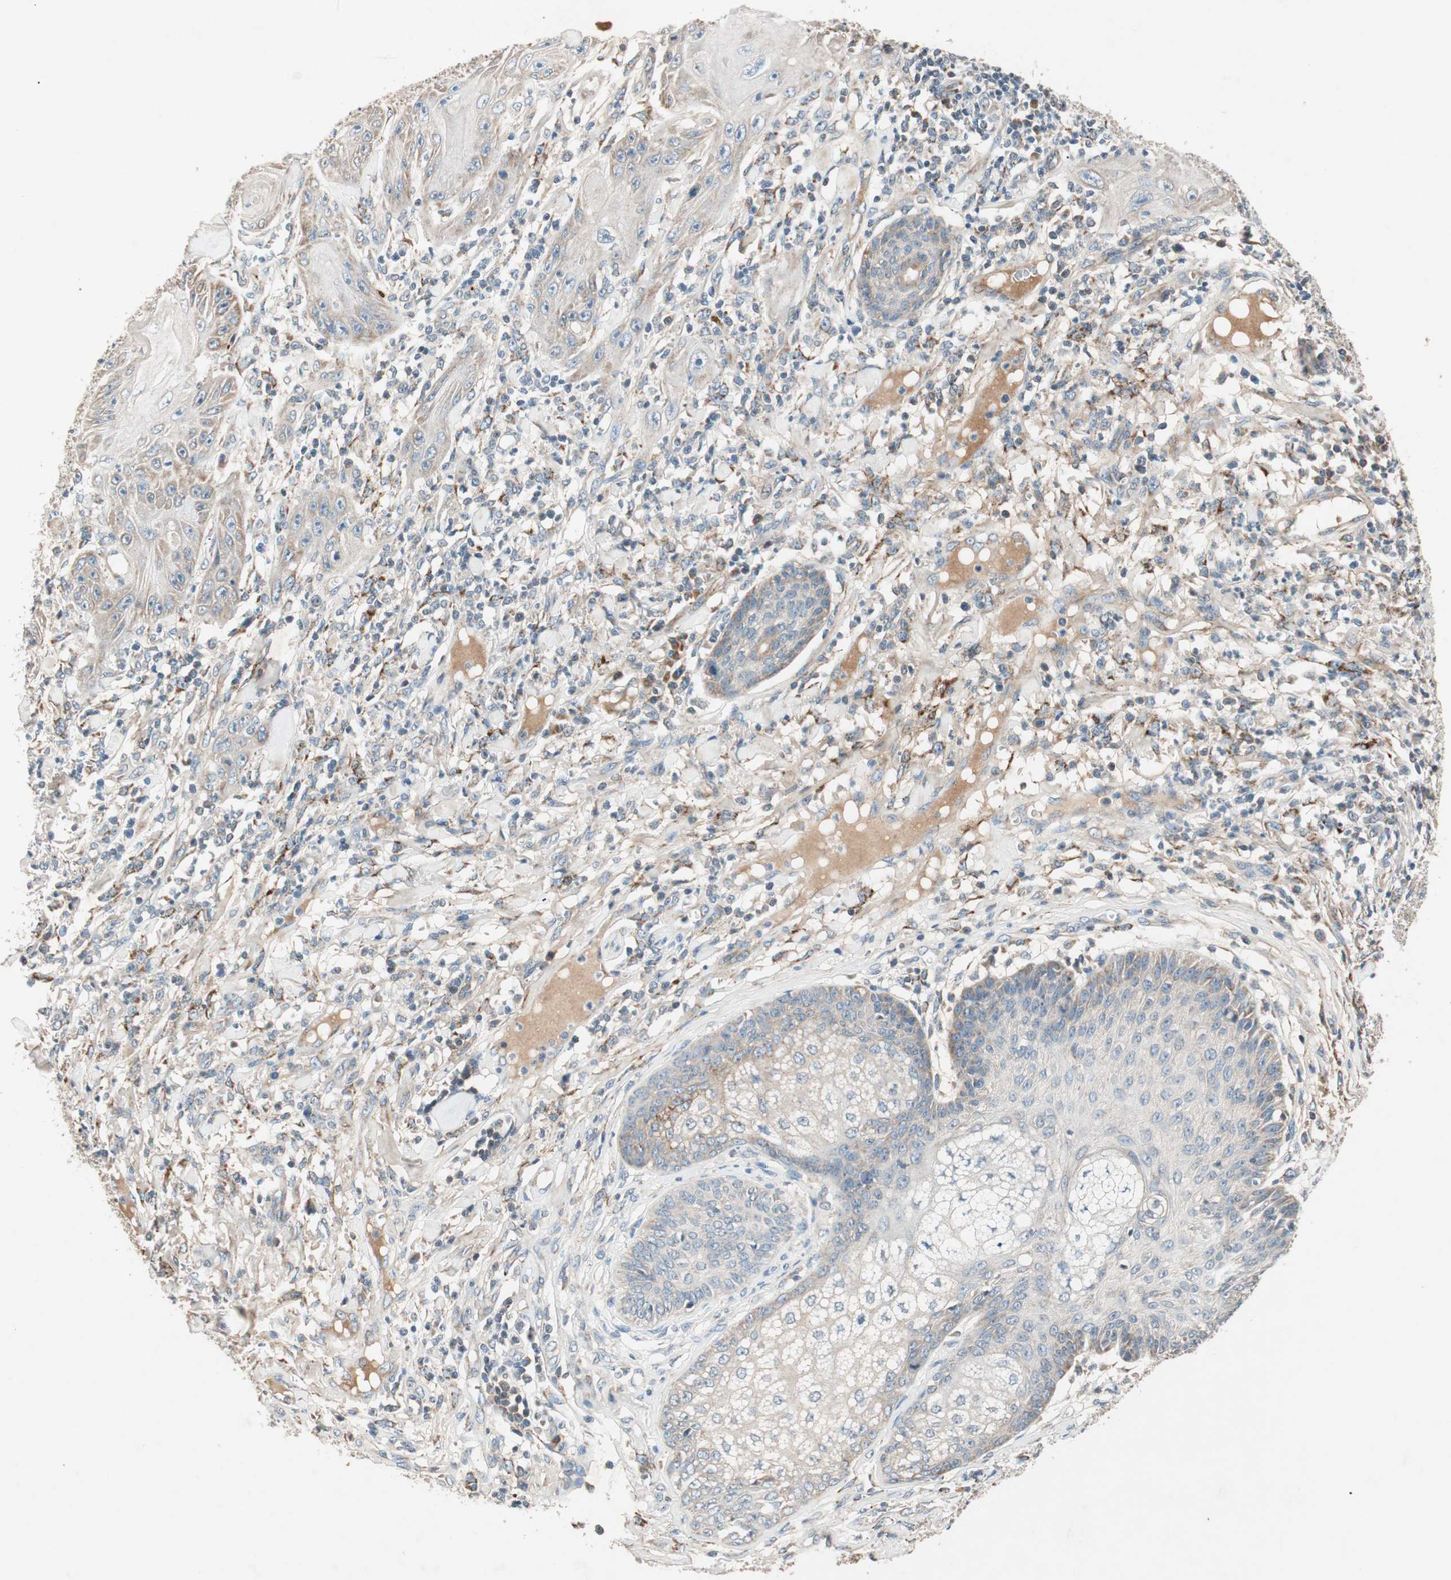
{"staining": {"intensity": "weak", "quantity": ">75%", "location": "cytoplasmic/membranous"}, "tissue": "skin cancer", "cell_type": "Tumor cells", "image_type": "cancer", "snomed": [{"axis": "morphology", "description": "Squamous cell carcinoma, NOS"}, {"axis": "topography", "description": "Skin"}], "caption": "The image displays staining of skin squamous cell carcinoma, revealing weak cytoplasmic/membranous protein positivity (brown color) within tumor cells.", "gene": "HPN", "patient": {"sex": "female", "age": 78}}